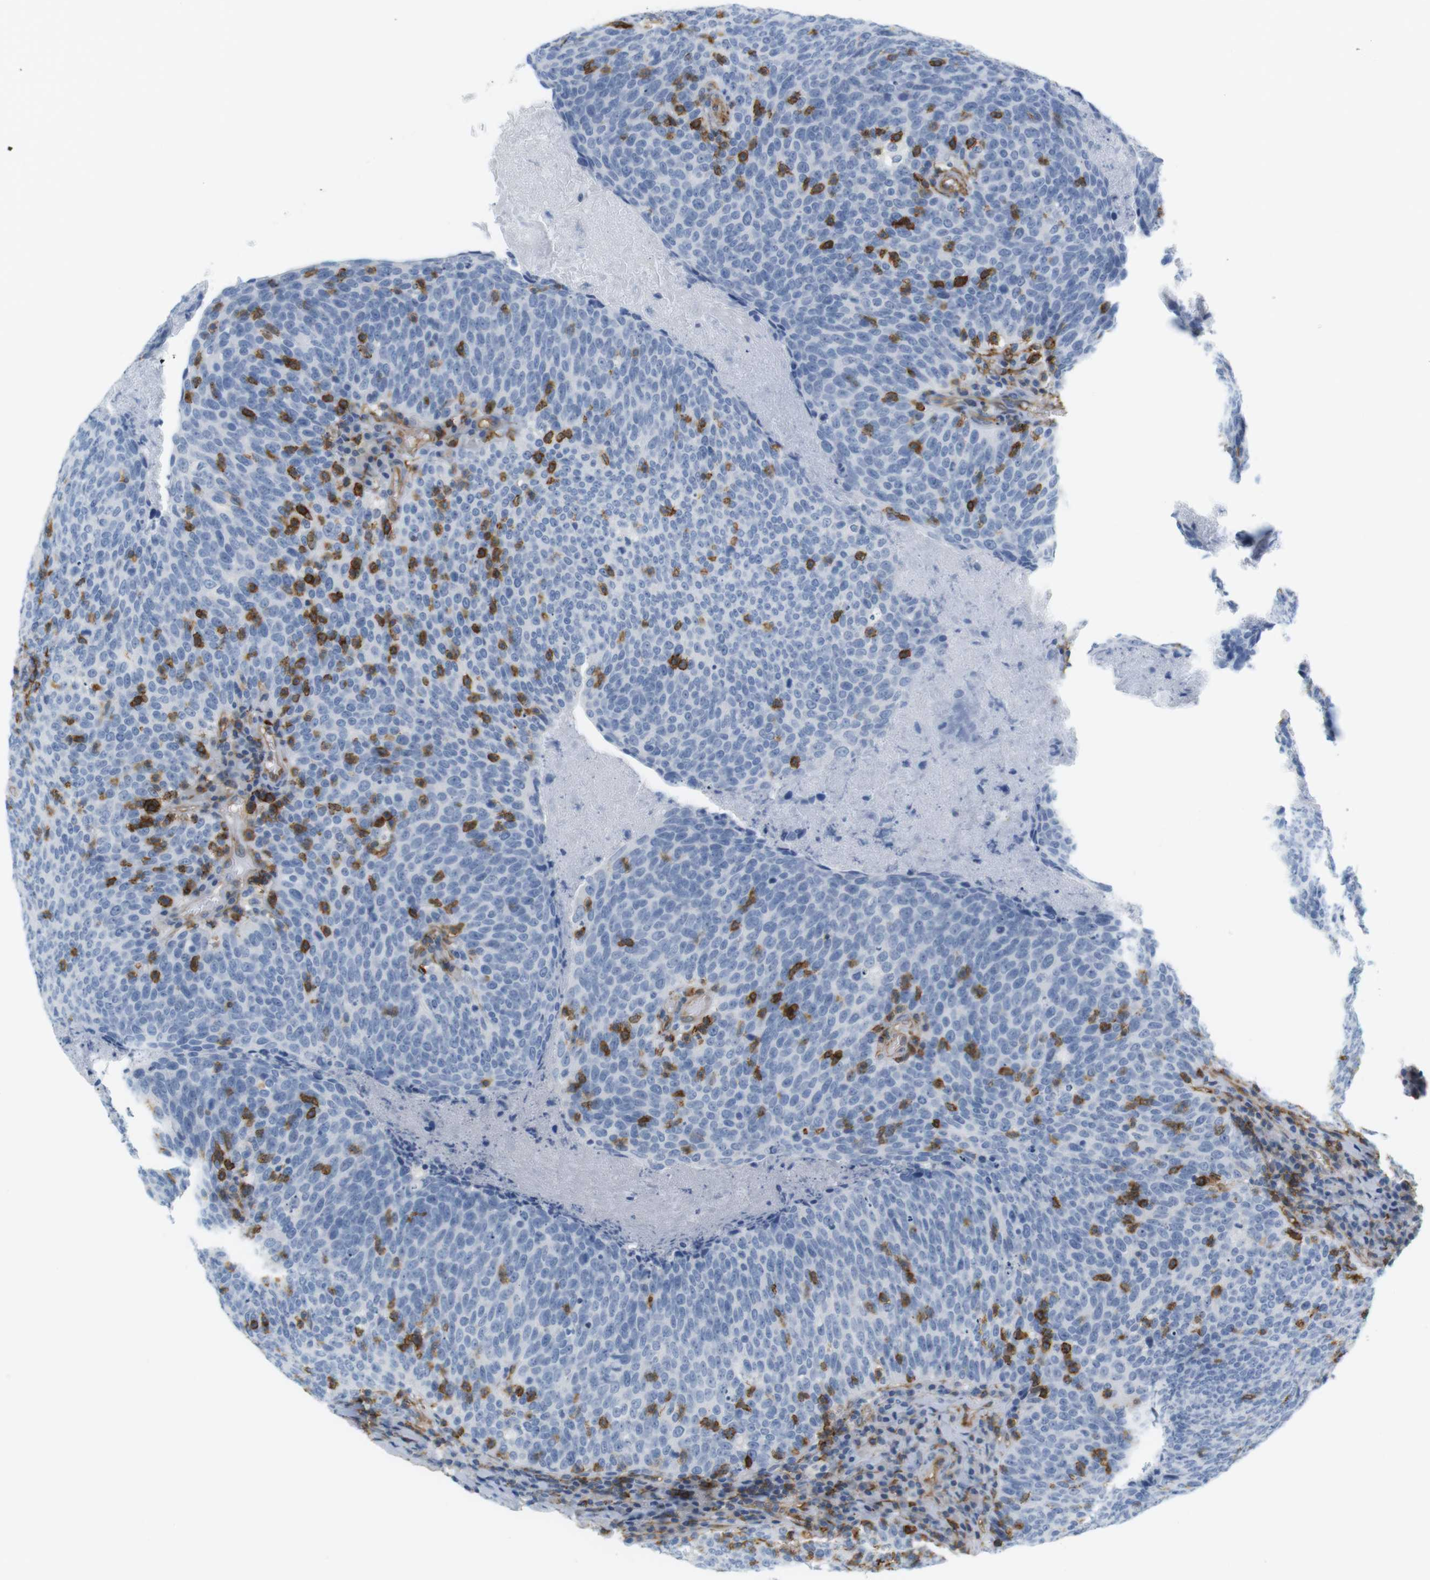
{"staining": {"intensity": "negative", "quantity": "none", "location": "none"}, "tissue": "head and neck cancer", "cell_type": "Tumor cells", "image_type": "cancer", "snomed": [{"axis": "morphology", "description": "Squamous cell carcinoma, NOS"}, {"axis": "morphology", "description": "Squamous cell carcinoma, metastatic, NOS"}, {"axis": "topography", "description": "Lymph node"}, {"axis": "topography", "description": "Head-Neck"}], "caption": "High magnification brightfield microscopy of head and neck squamous cell carcinoma stained with DAB (brown) and counterstained with hematoxylin (blue): tumor cells show no significant positivity.", "gene": "F2R", "patient": {"sex": "male", "age": 62}}